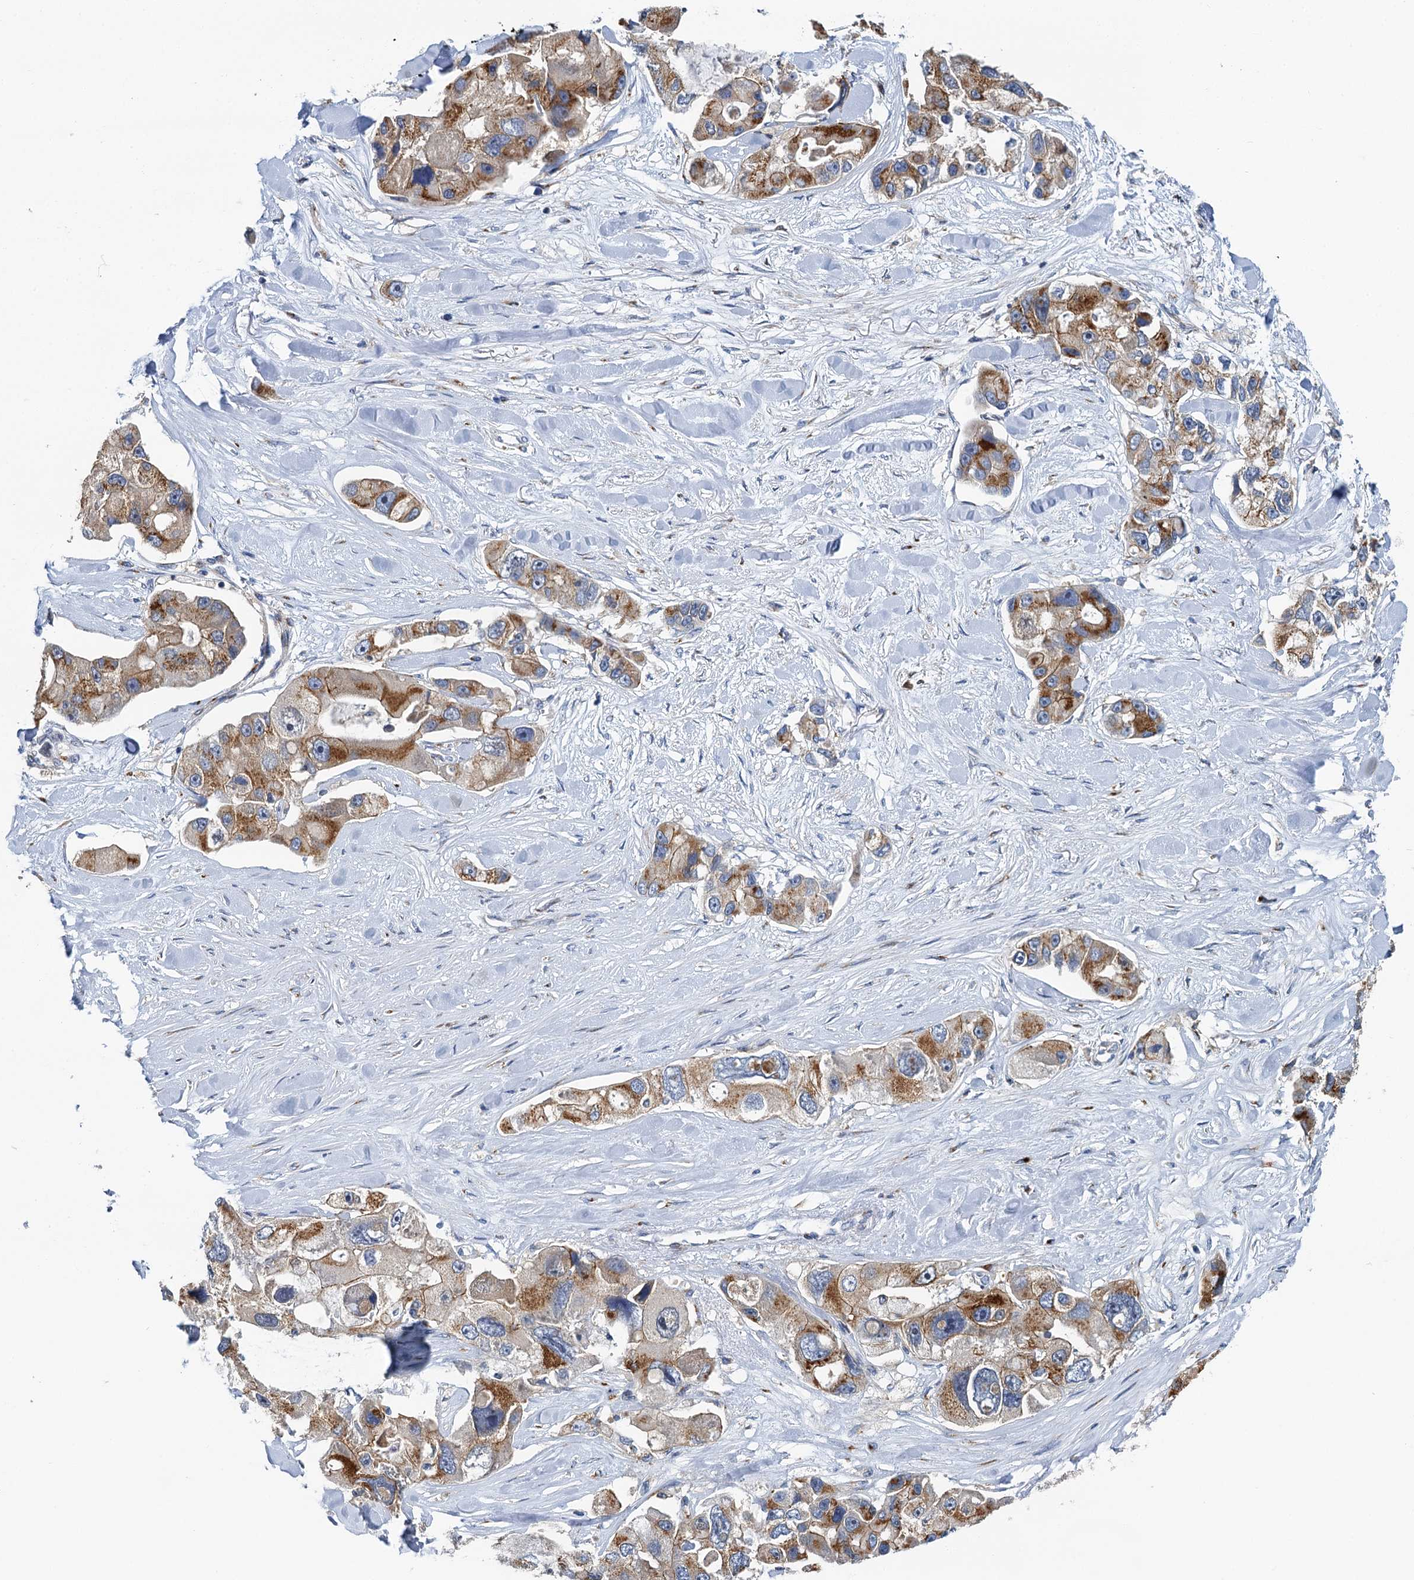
{"staining": {"intensity": "moderate", "quantity": ">75%", "location": "cytoplasmic/membranous"}, "tissue": "lung cancer", "cell_type": "Tumor cells", "image_type": "cancer", "snomed": [{"axis": "morphology", "description": "Adenocarcinoma, NOS"}, {"axis": "topography", "description": "Lung"}], "caption": "IHC (DAB (3,3'-diaminobenzidine)) staining of human lung cancer exhibits moderate cytoplasmic/membranous protein expression in approximately >75% of tumor cells.", "gene": "BET1L", "patient": {"sex": "female", "age": 54}}